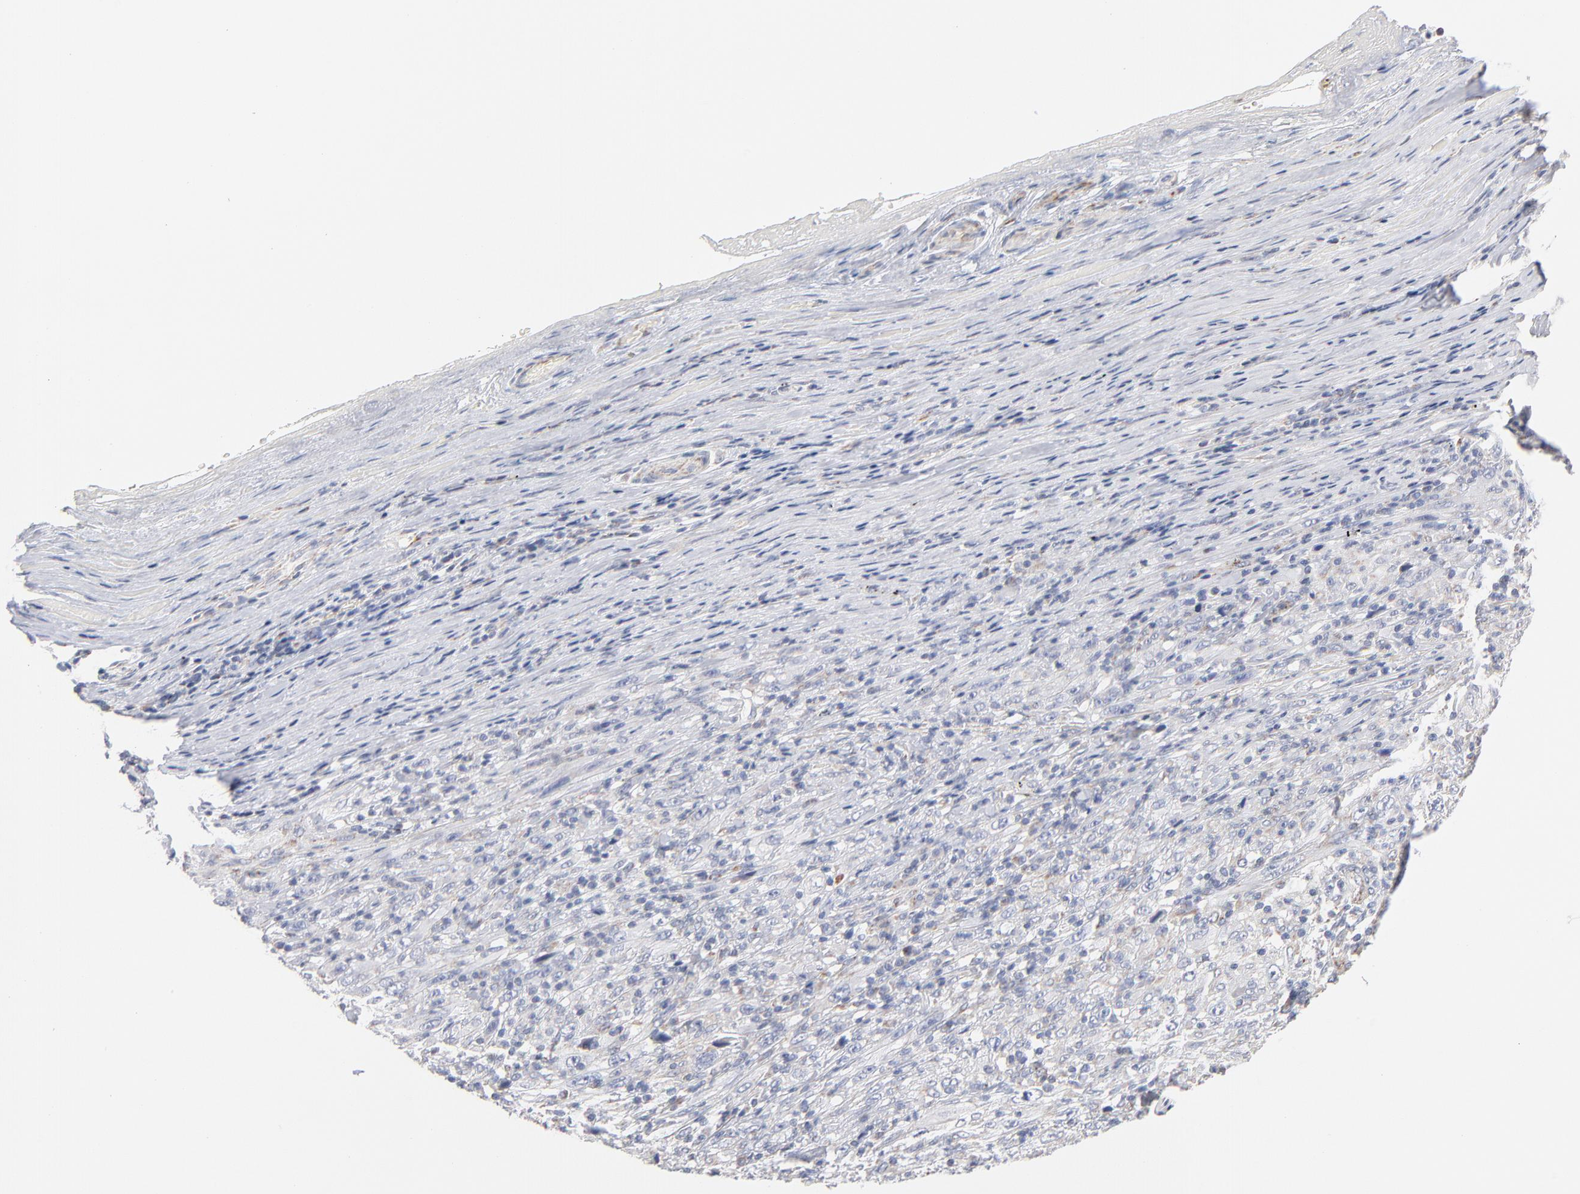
{"staining": {"intensity": "negative", "quantity": "none", "location": "none"}, "tissue": "melanoma", "cell_type": "Tumor cells", "image_type": "cancer", "snomed": [{"axis": "morphology", "description": "Malignant melanoma, Metastatic site"}, {"axis": "topography", "description": "Skin"}], "caption": "This is a image of IHC staining of melanoma, which shows no staining in tumor cells. (DAB immunohistochemistry (IHC) with hematoxylin counter stain).", "gene": "MRPL58", "patient": {"sex": "female", "age": 56}}